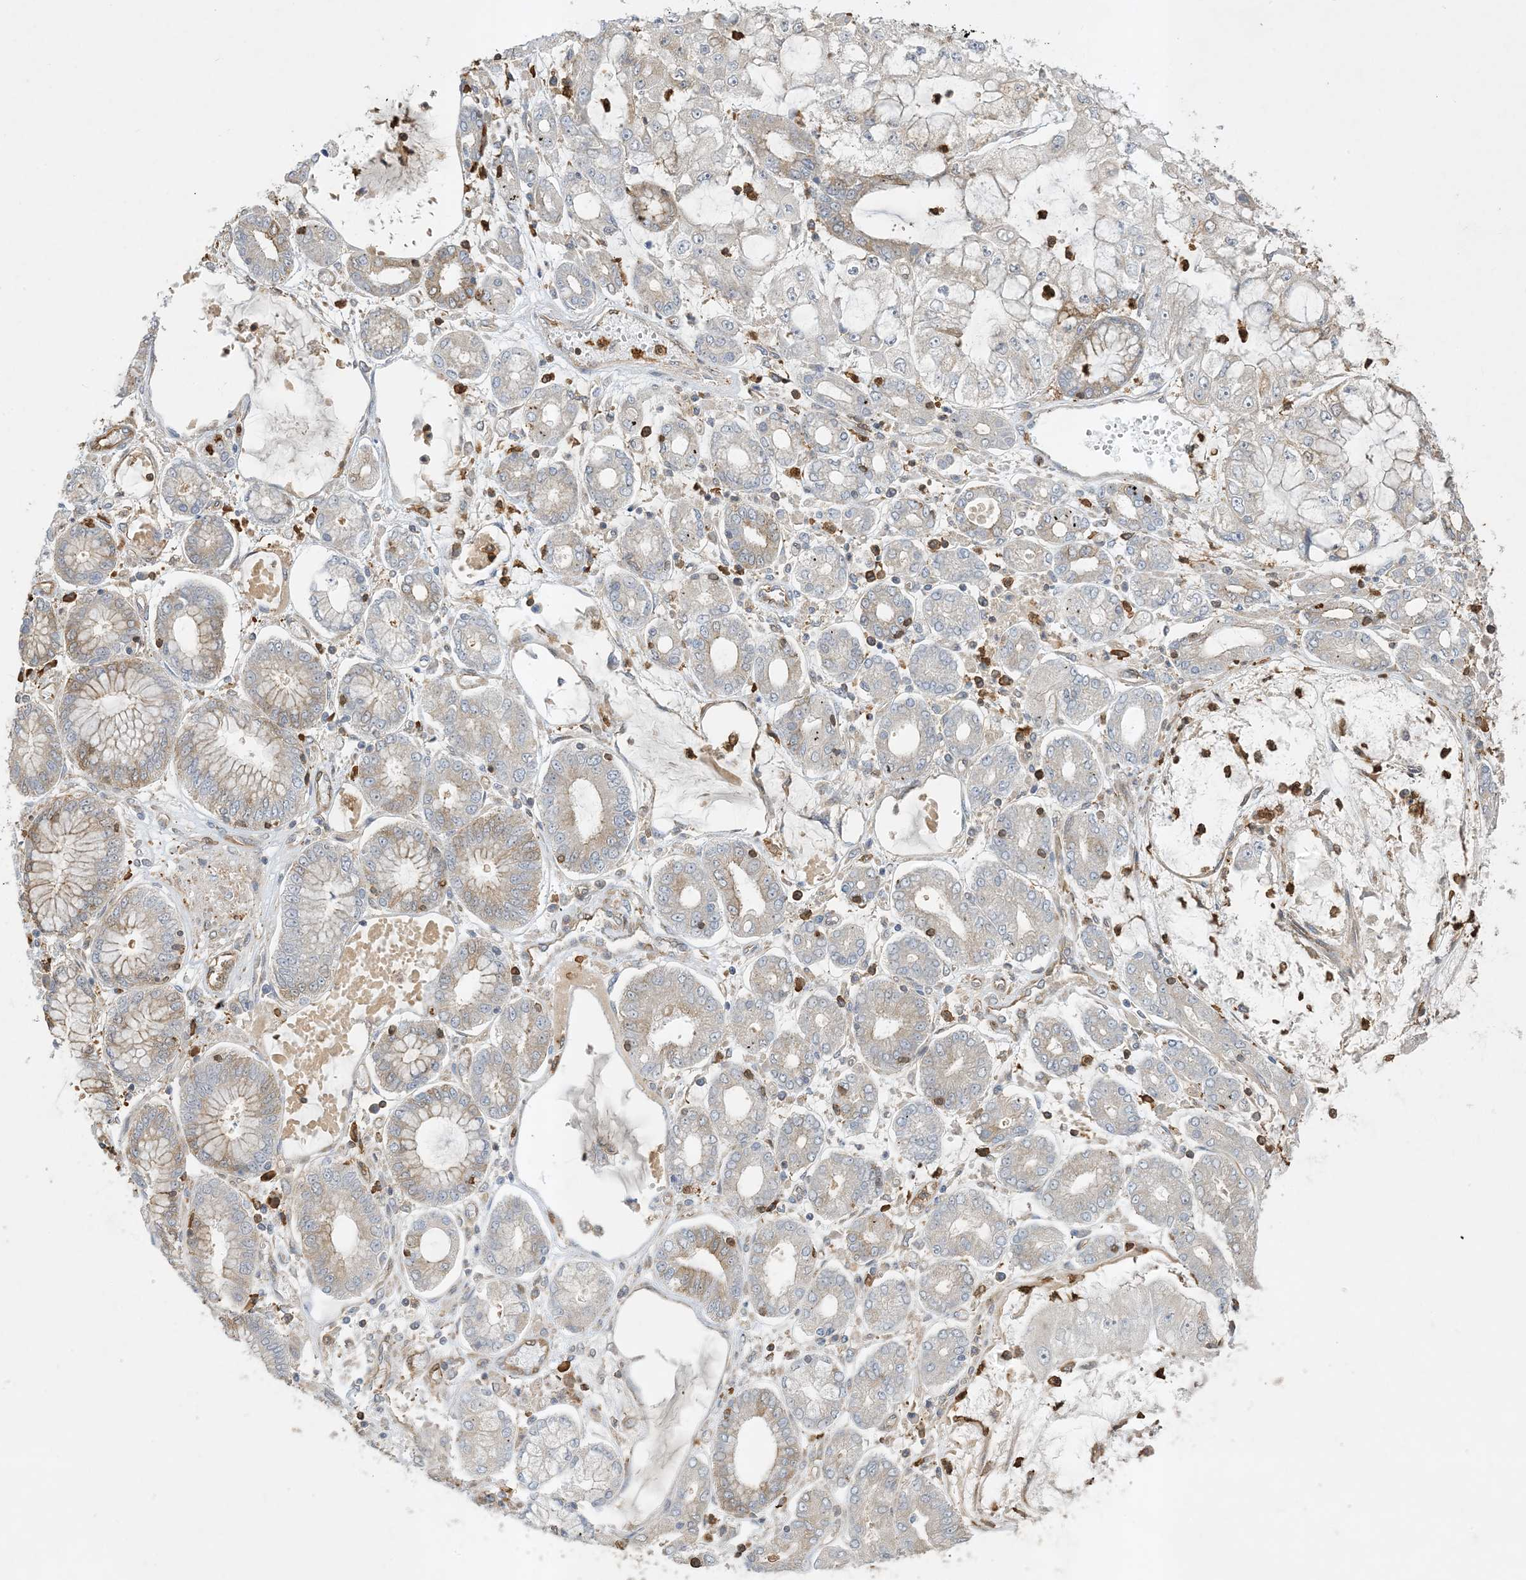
{"staining": {"intensity": "weak", "quantity": "25%-75%", "location": "cytoplasmic/membranous"}, "tissue": "stomach cancer", "cell_type": "Tumor cells", "image_type": "cancer", "snomed": [{"axis": "morphology", "description": "Adenocarcinoma, NOS"}, {"axis": "topography", "description": "Stomach"}], "caption": "High-power microscopy captured an immunohistochemistry photomicrograph of stomach cancer (adenocarcinoma), revealing weak cytoplasmic/membranous expression in about 25%-75% of tumor cells. The staining is performed using DAB (3,3'-diaminobenzidine) brown chromogen to label protein expression. The nuclei are counter-stained blue using hematoxylin.", "gene": "TMSB4X", "patient": {"sex": "male", "age": 76}}